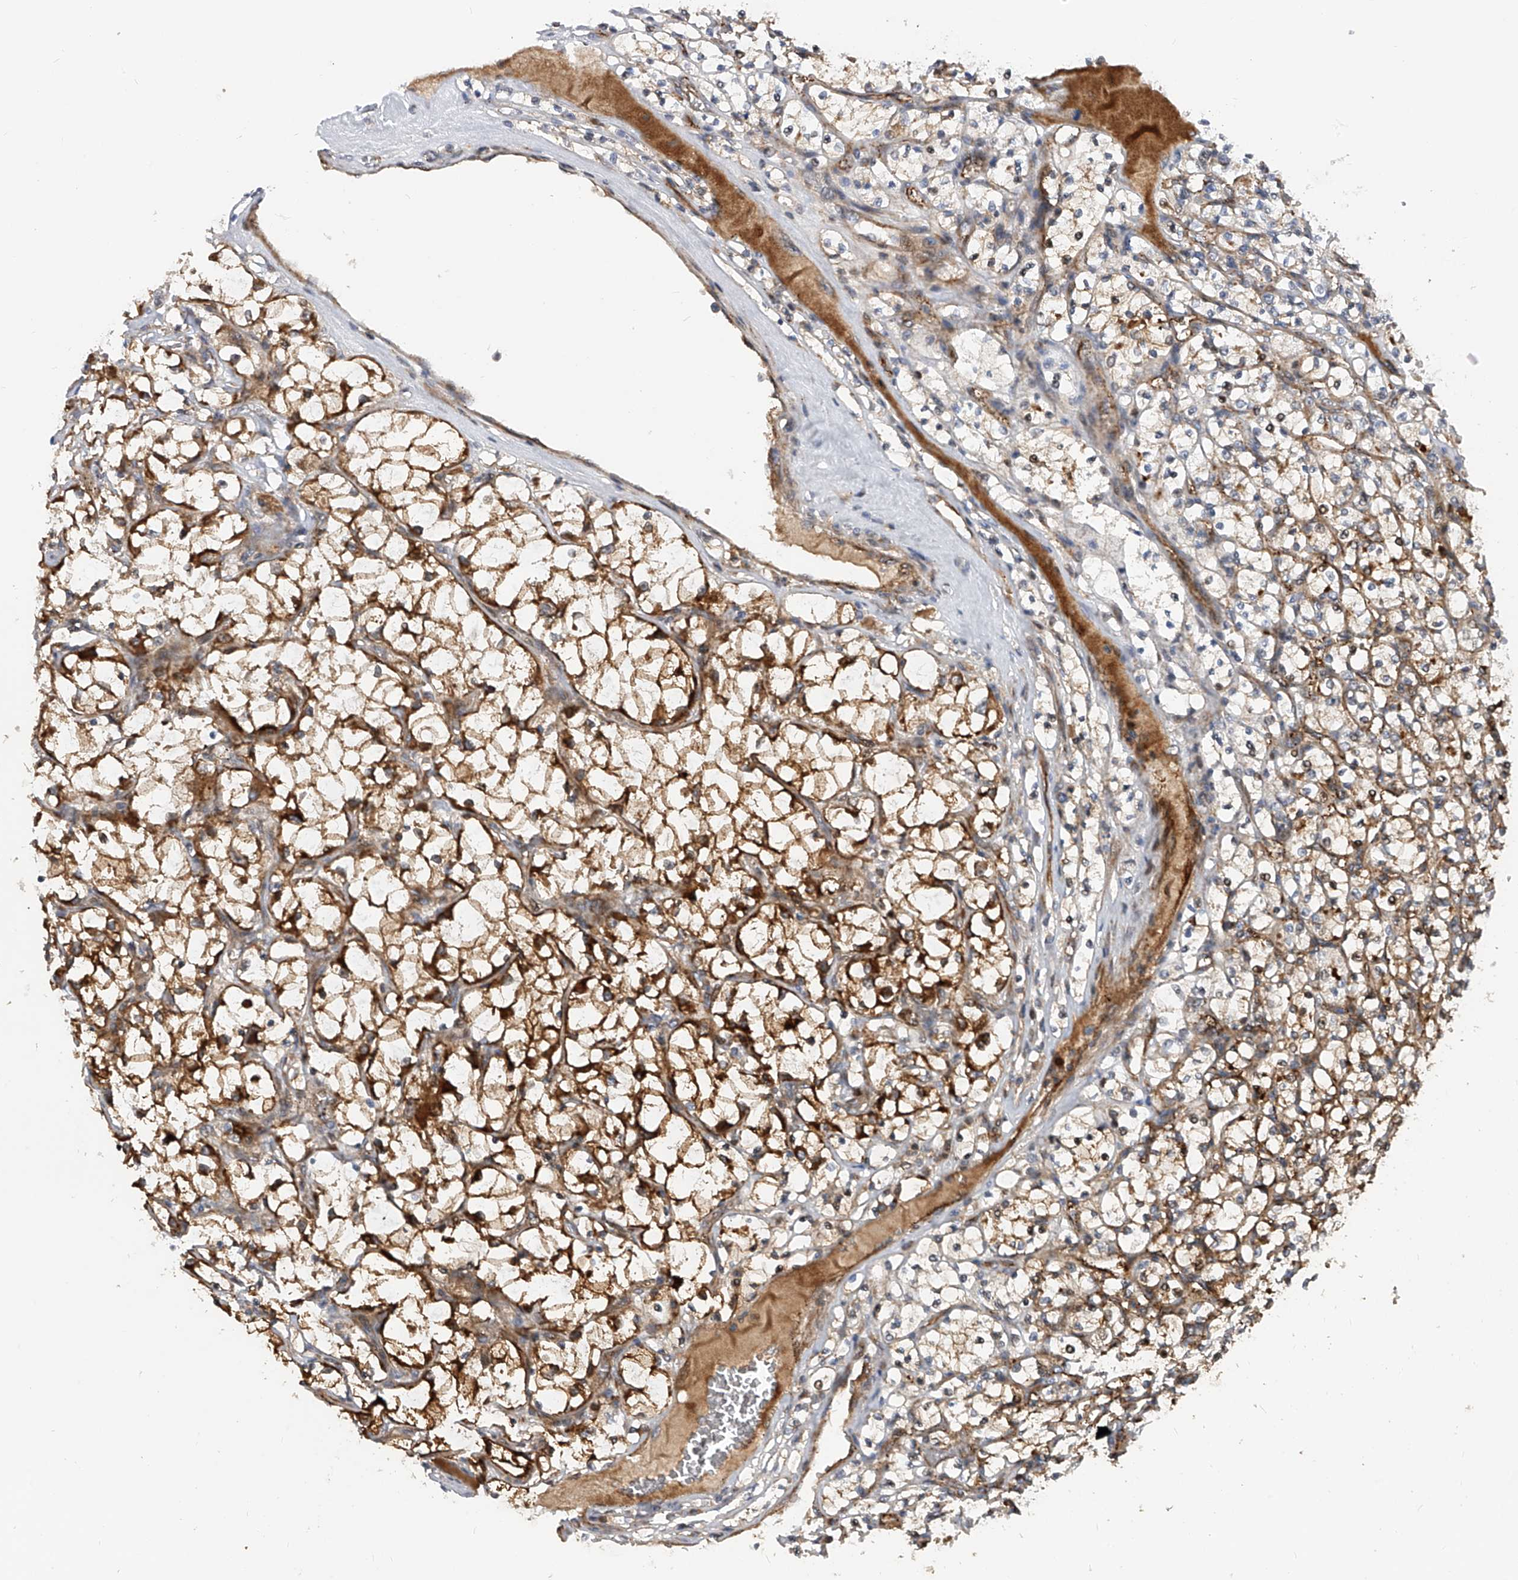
{"staining": {"intensity": "moderate", "quantity": "25%-75%", "location": "cytoplasmic/membranous"}, "tissue": "renal cancer", "cell_type": "Tumor cells", "image_type": "cancer", "snomed": [{"axis": "morphology", "description": "Adenocarcinoma, NOS"}, {"axis": "topography", "description": "Kidney"}], "caption": "This photomicrograph exhibits immunohistochemistry staining of human renal adenocarcinoma, with medium moderate cytoplasmic/membranous expression in about 25%-75% of tumor cells.", "gene": "PDSS2", "patient": {"sex": "female", "age": 69}}